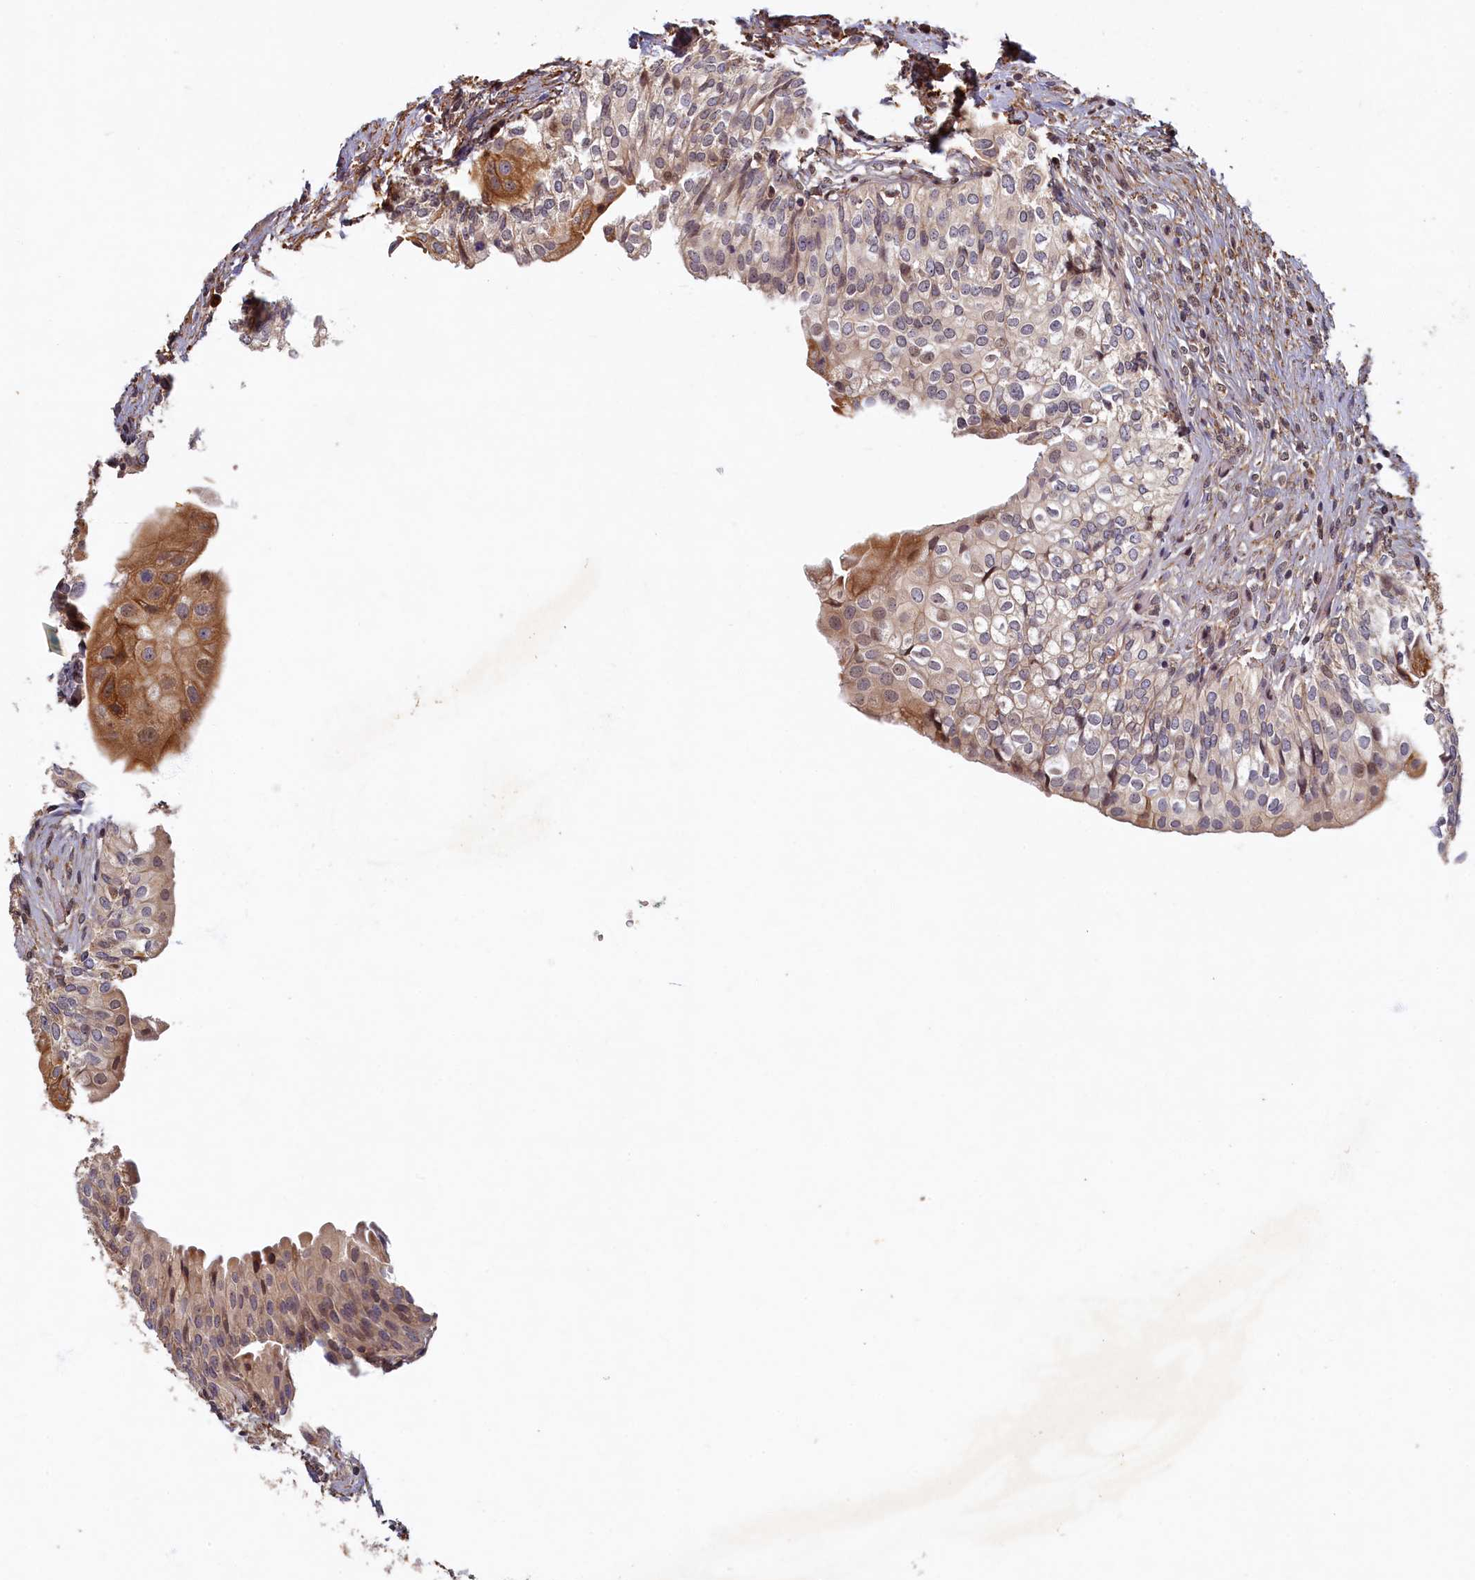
{"staining": {"intensity": "moderate", "quantity": "<25%", "location": "cytoplasmic/membranous"}, "tissue": "urinary bladder", "cell_type": "Urothelial cells", "image_type": "normal", "snomed": [{"axis": "morphology", "description": "Normal tissue, NOS"}, {"axis": "topography", "description": "Urinary bladder"}], "caption": "Urinary bladder stained for a protein (brown) reveals moderate cytoplasmic/membranous positive staining in approximately <25% of urothelial cells.", "gene": "LCMT2", "patient": {"sex": "male", "age": 55}}